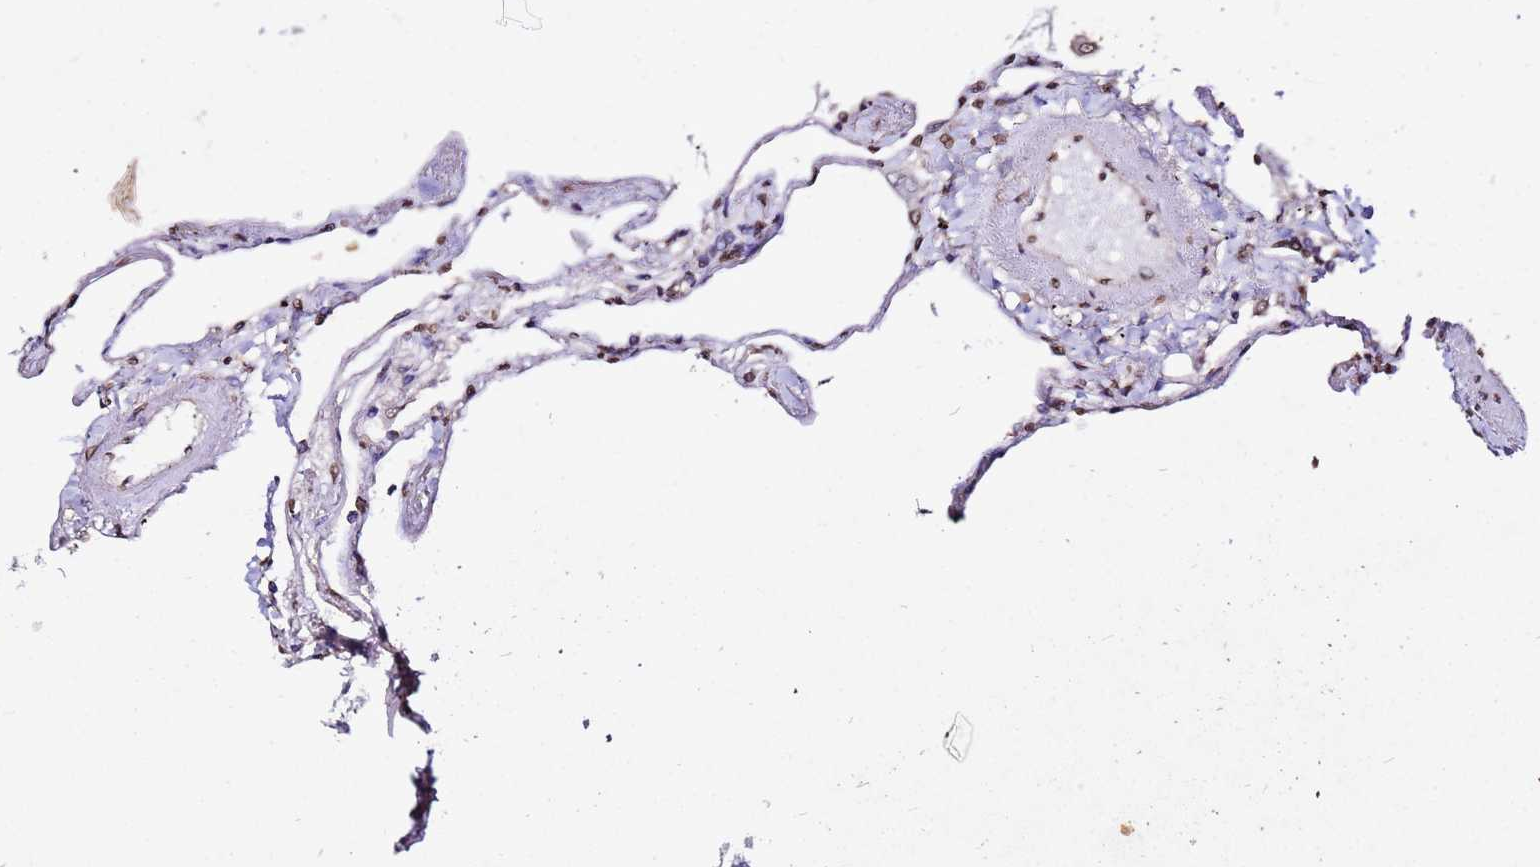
{"staining": {"intensity": "moderate", "quantity": ">75%", "location": "nuclear"}, "tissue": "lung", "cell_type": "Alveolar cells", "image_type": "normal", "snomed": [{"axis": "morphology", "description": "Normal tissue, NOS"}, {"axis": "topography", "description": "Lung"}], "caption": "Approximately >75% of alveolar cells in normal lung demonstrate moderate nuclear protein expression as visualized by brown immunohistochemical staining.", "gene": "MYOCD", "patient": {"sex": "female", "age": 67}}